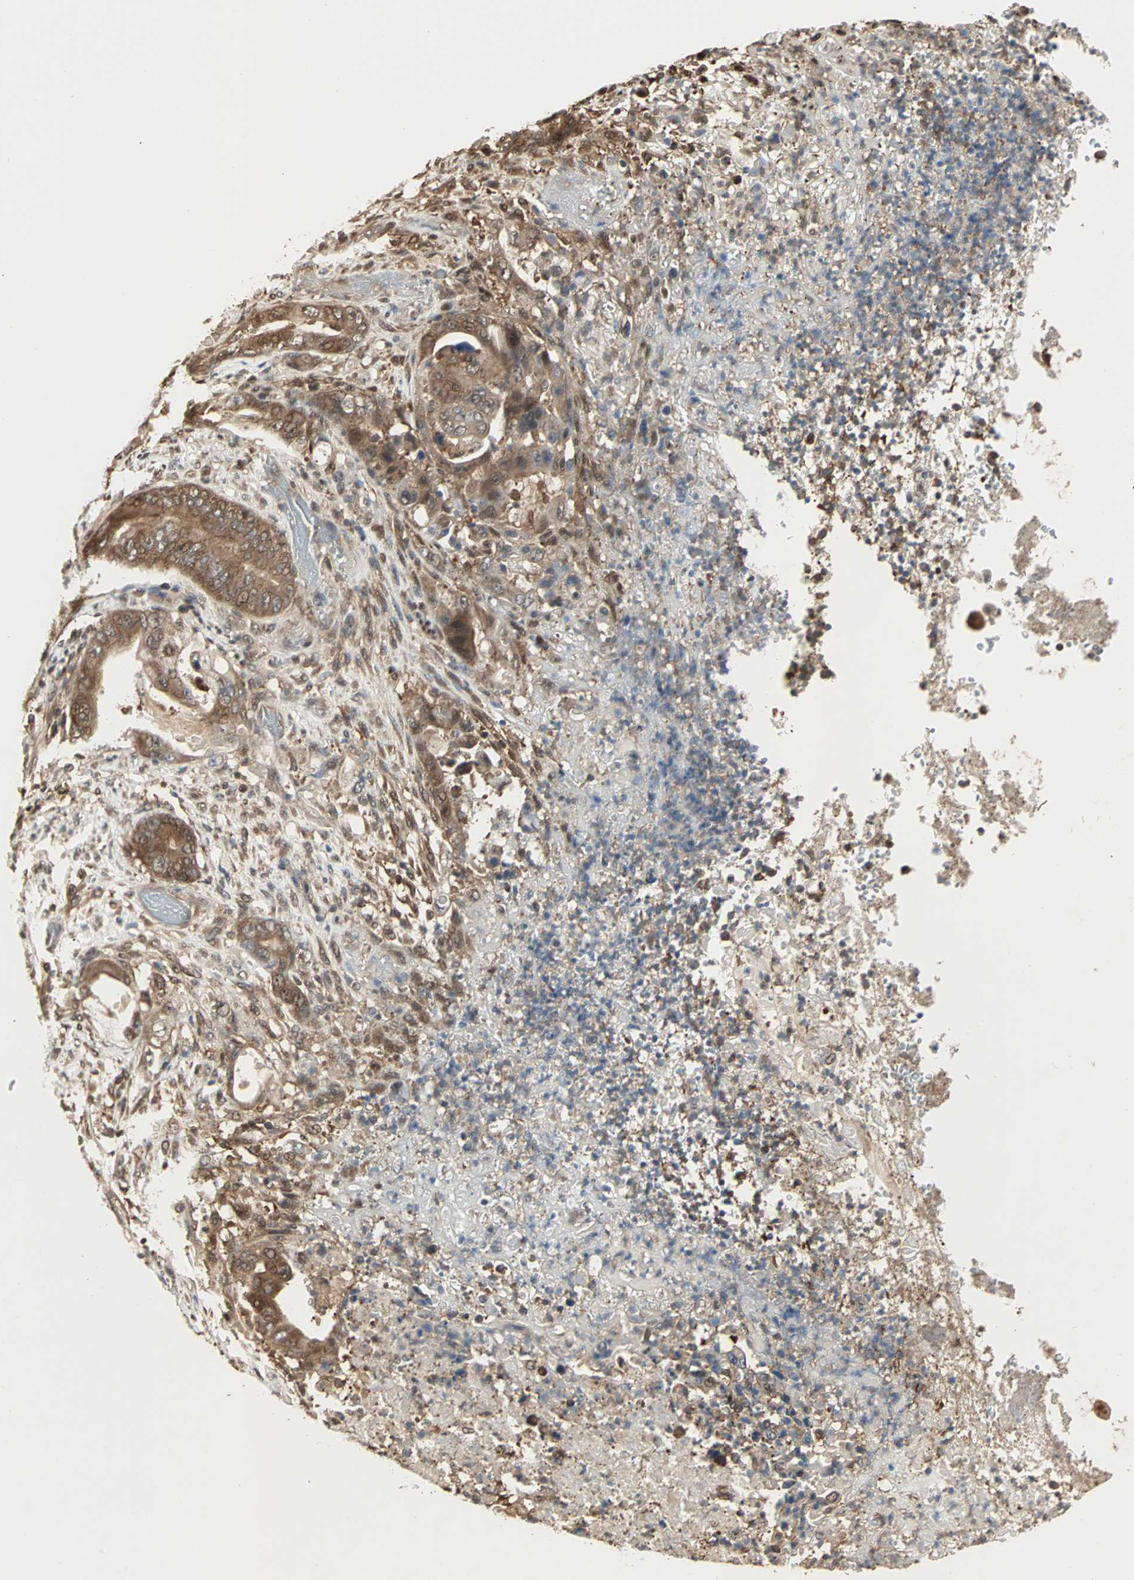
{"staining": {"intensity": "moderate", "quantity": ">75%", "location": "cytoplasmic/membranous"}, "tissue": "stomach cancer", "cell_type": "Tumor cells", "image_type": "cancer", "snomed": [{"axis": "morphology", "description": "Adenocarcinoma, NOS"}, {"axis": "topography", "description": "Stomach"}], "caption": "The immunohistochemical stain labels moderate cytoplasmic/membranous staining in tumor cells of stomach adenocarcinoma tissue. (DAB = brown stain, brightfield microscopy at high magnification).", "gene": "DRG2", "patient": {"sex": "female", "age": 73}}